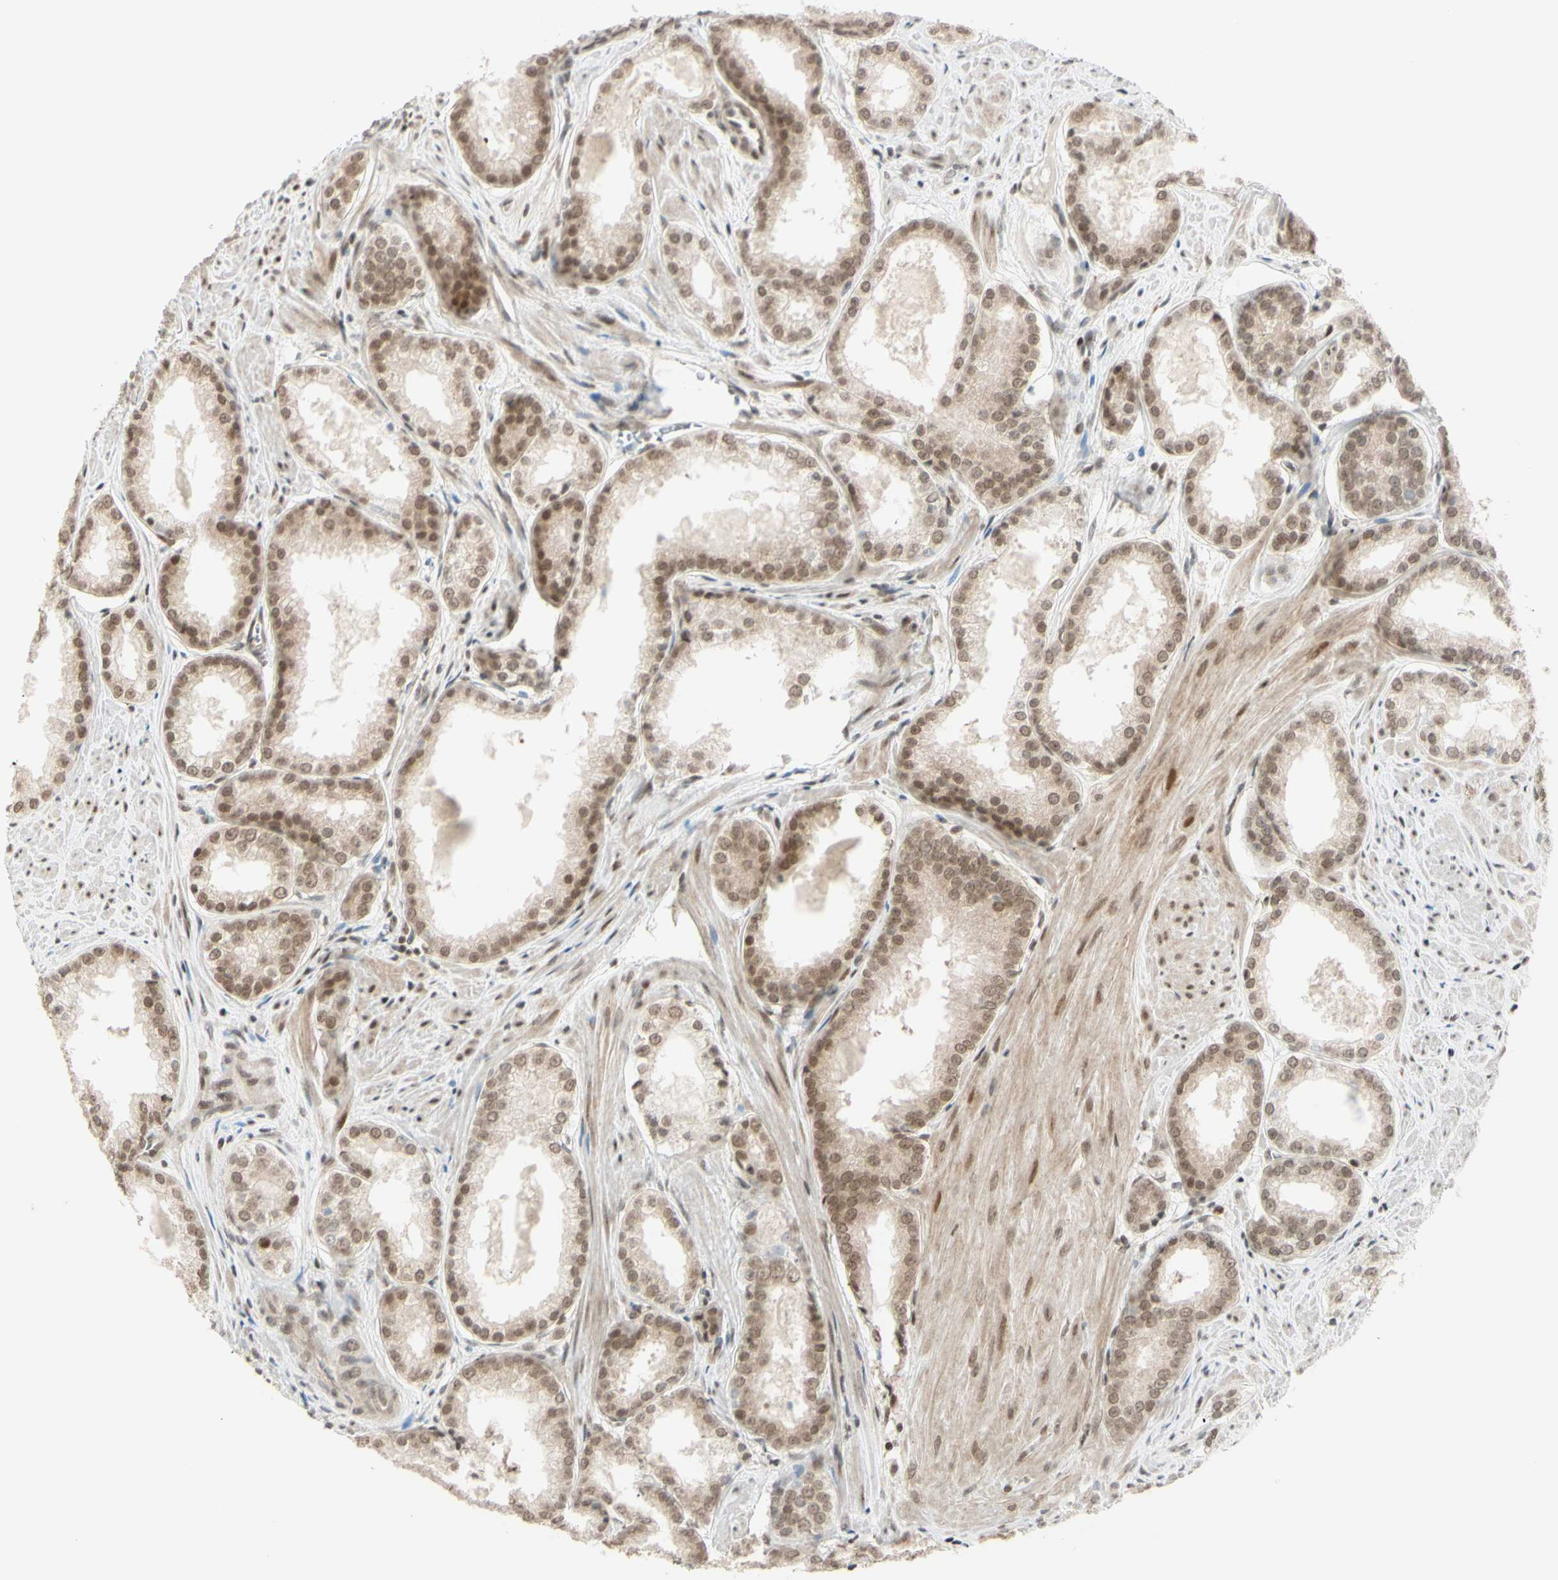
{"staining": {"intensity": "moderate", "quantity": ">75%", "location": "cytoplasmic/membranous,nuclear"}, "tissue": "prostate cancer", "cell_type": "Tumor cells", "image_type": "cancer", "snomed": [{"axis": "morphology", "description": "Adenocarcinoma, Low grade"}, {"axis": "topography", "description": "Prostate"}], "caption": "The immunohistochemical stain labels moderate cytoplasmic/membranous and nuclear positivity in tumor cells of prostate cancer tissue. The staining was performed using DAB to visualize the protein expression in brown, while the nuclei were stained in blue with hematoxylin (Magnification: 20x).", "gene": "BRMS1", "patient": {"sex": "male", "age": 64}}